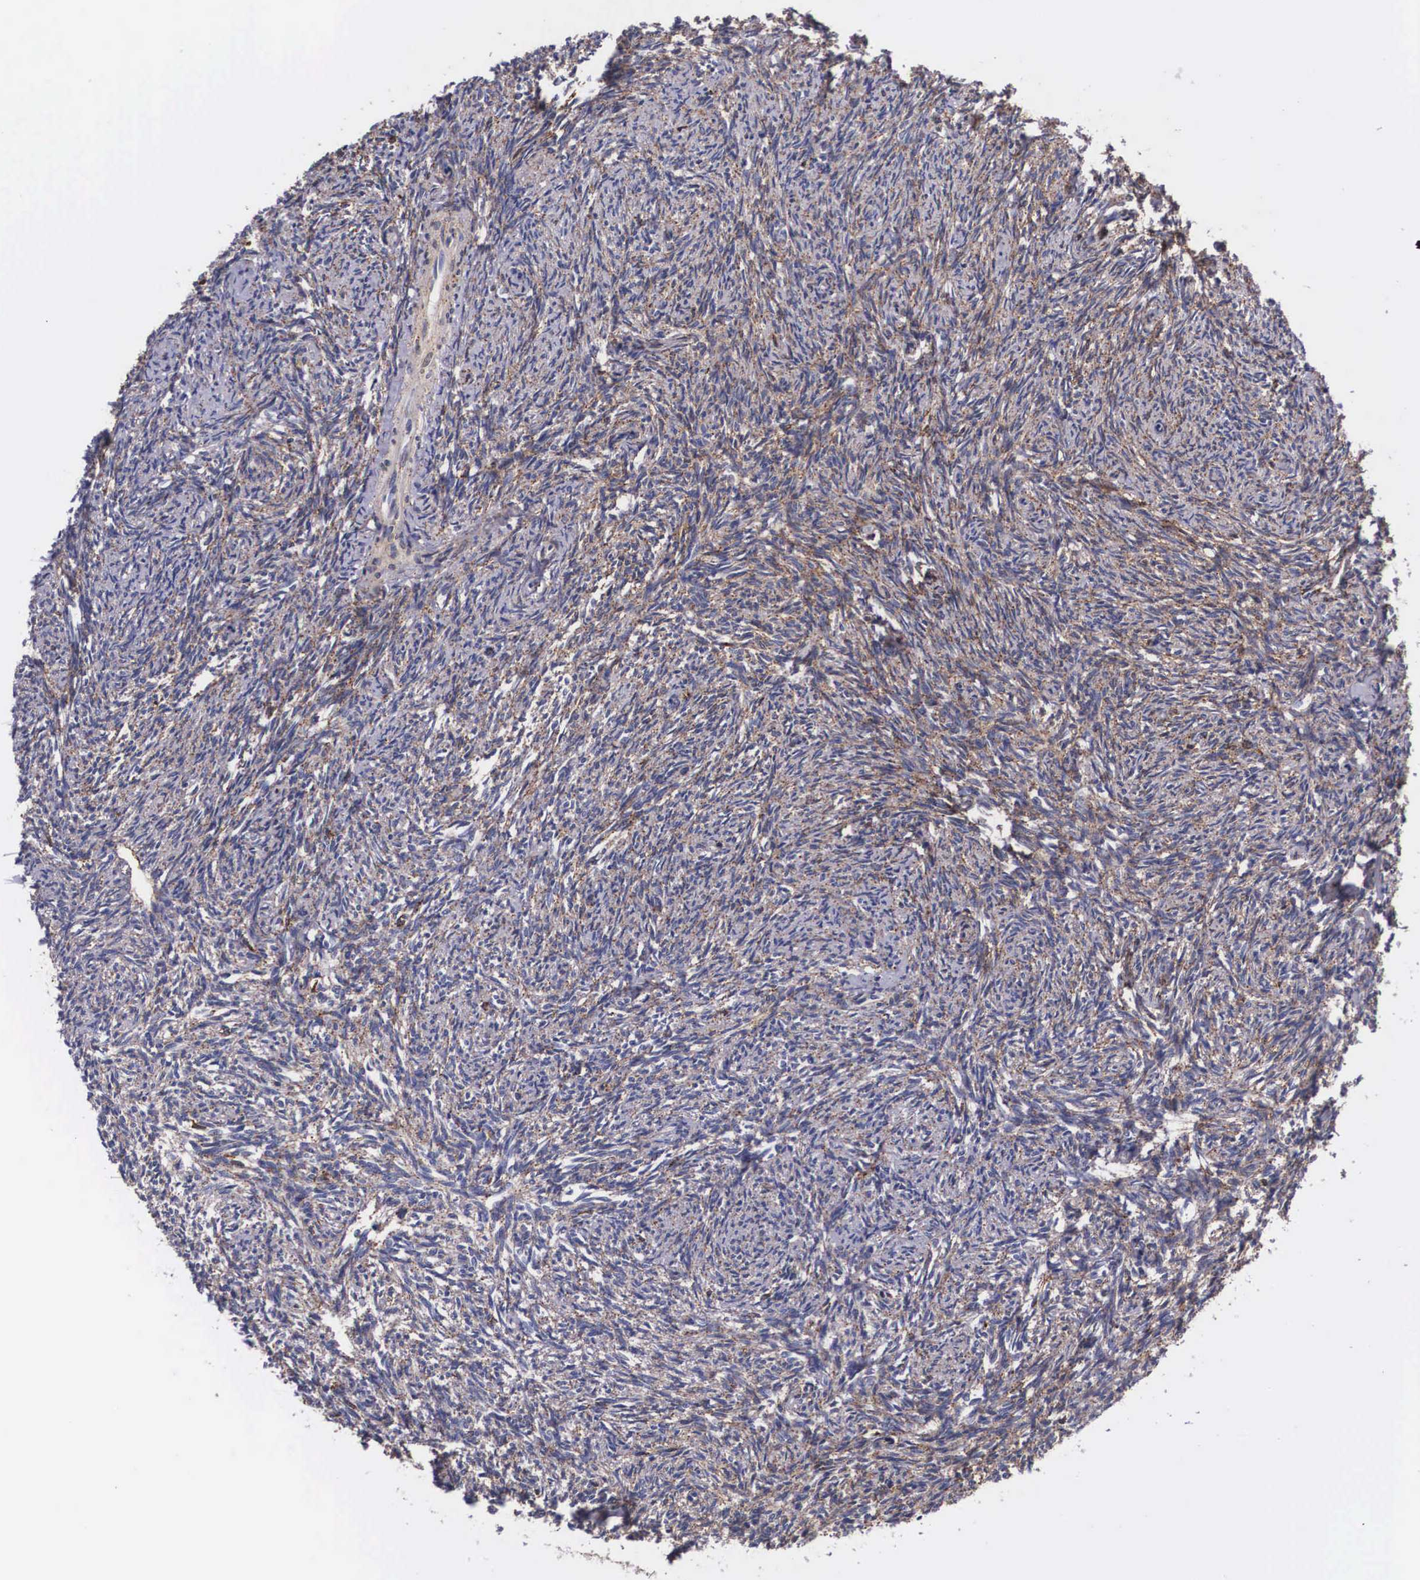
{"staining": {"intensity": "weak", "quantity": "25%-75%", "location": "cytoplasmic/membranous"}, "tissue": "ovary", "cell_type": "Follicle cells", "image_type": "normal", "snomed": [{"axis": "morphology", "description": "Normal tissue, NOS"}, {"axis": "topography", "description": "Ovary"}], "caption": "Brown immunohistochemical staining in benign human ovary reveals weak cytoplasmic/membranous positivity in approximately 25%-75% of follicle cells.", "gene": "NAGA", "patient": {"sex": "female", "age": 54}}